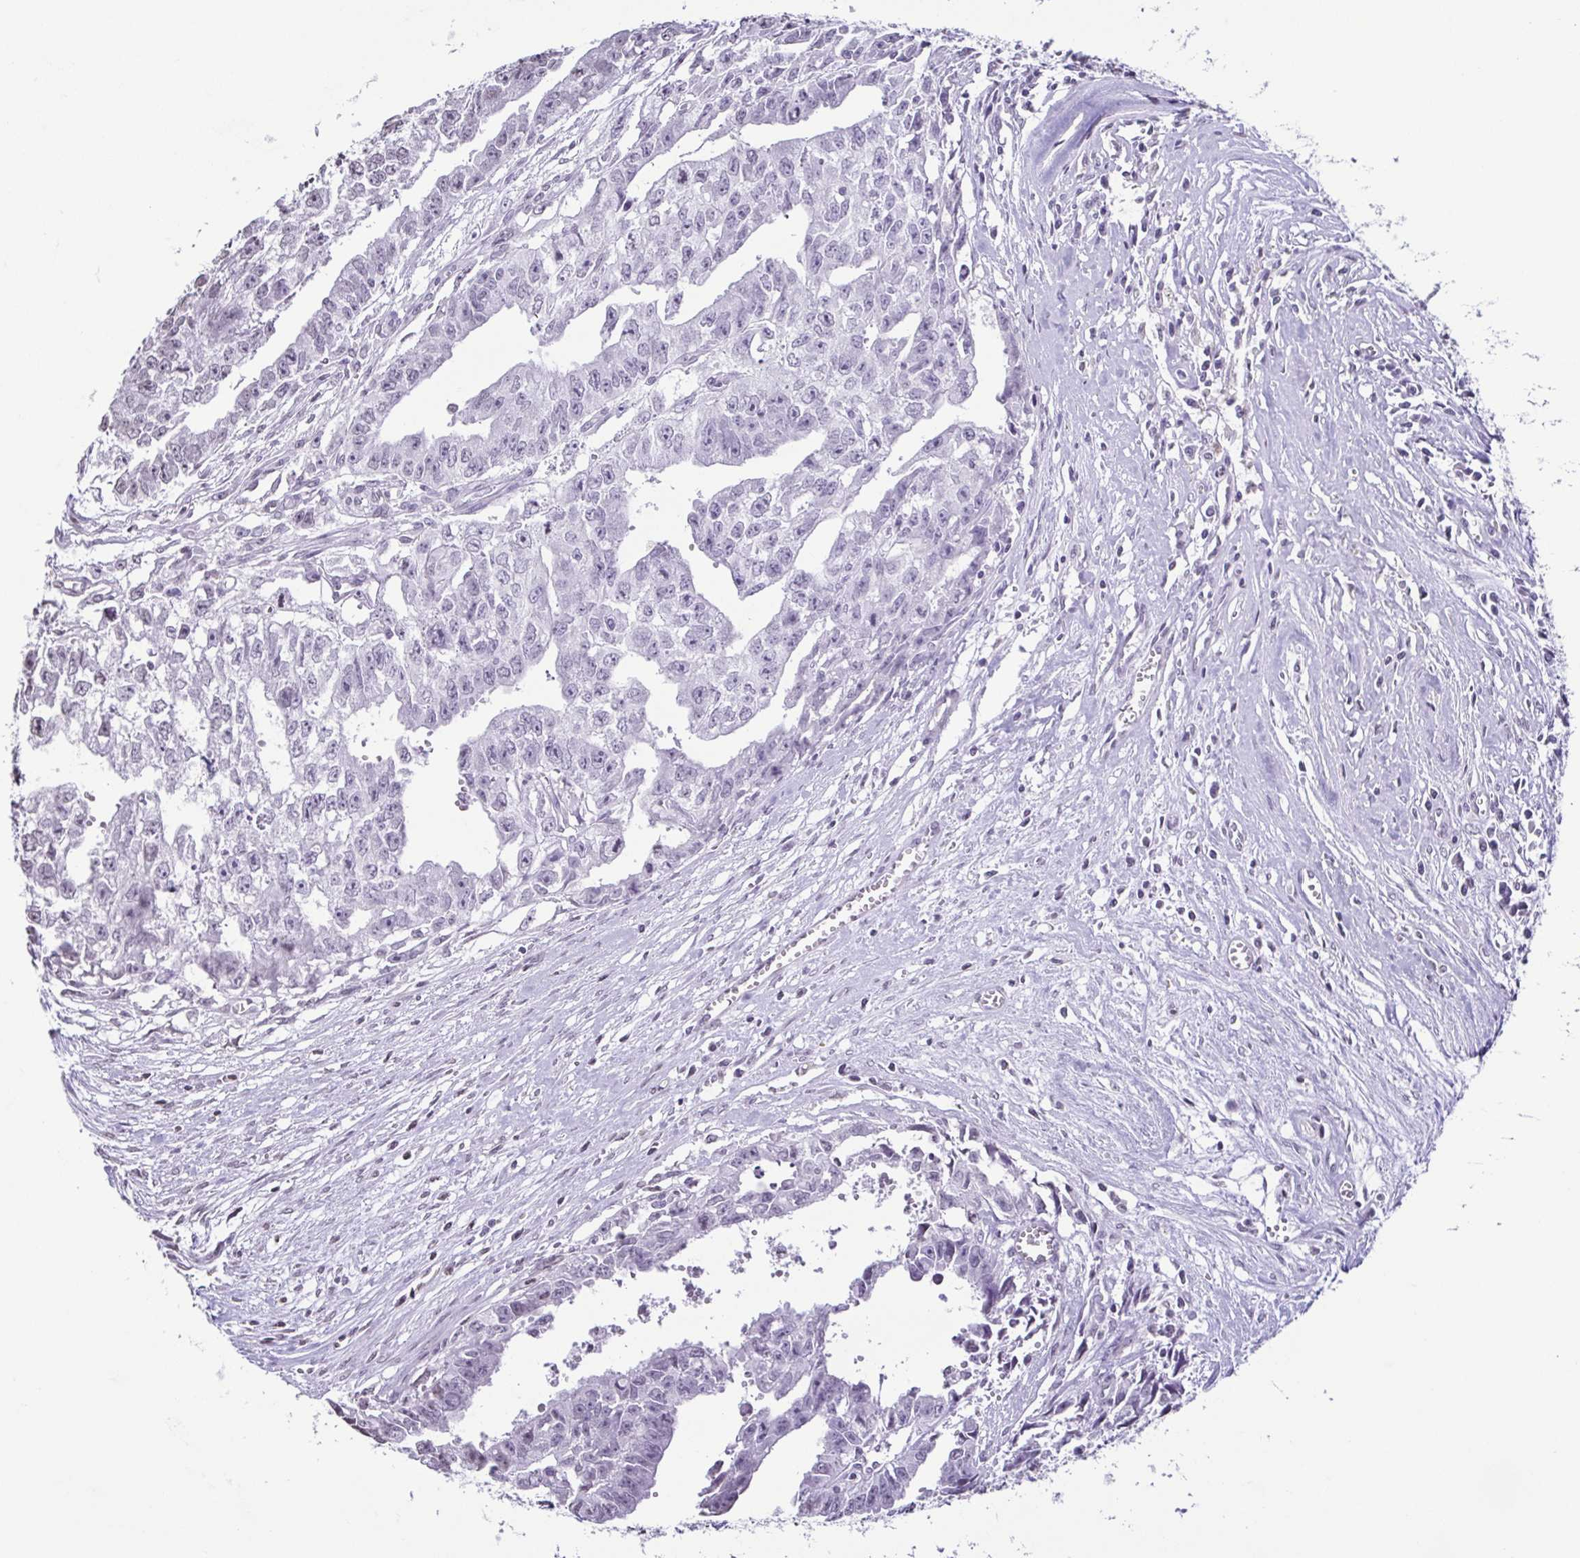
{"staining": {"intensity": "negative", "quantity": "none", "location": "none"}, "tissue": "testis cancer", "cell_type": "Tumor cells", "image_type": "cancer", "snomed": [{"axis": "morphology", "description": "Carcinoma, Embryonal, NOS"}, {"axis": "morphology", "description": "Teratoma, malignant, NOS"}, {"axis": "topography", "description": "Testis"}], "caption": "There is no significant expression in tumor cells of malignant teratoma (testis).", "gene": "VCY1B", "patient": {"sex": "male", "age": 24}}